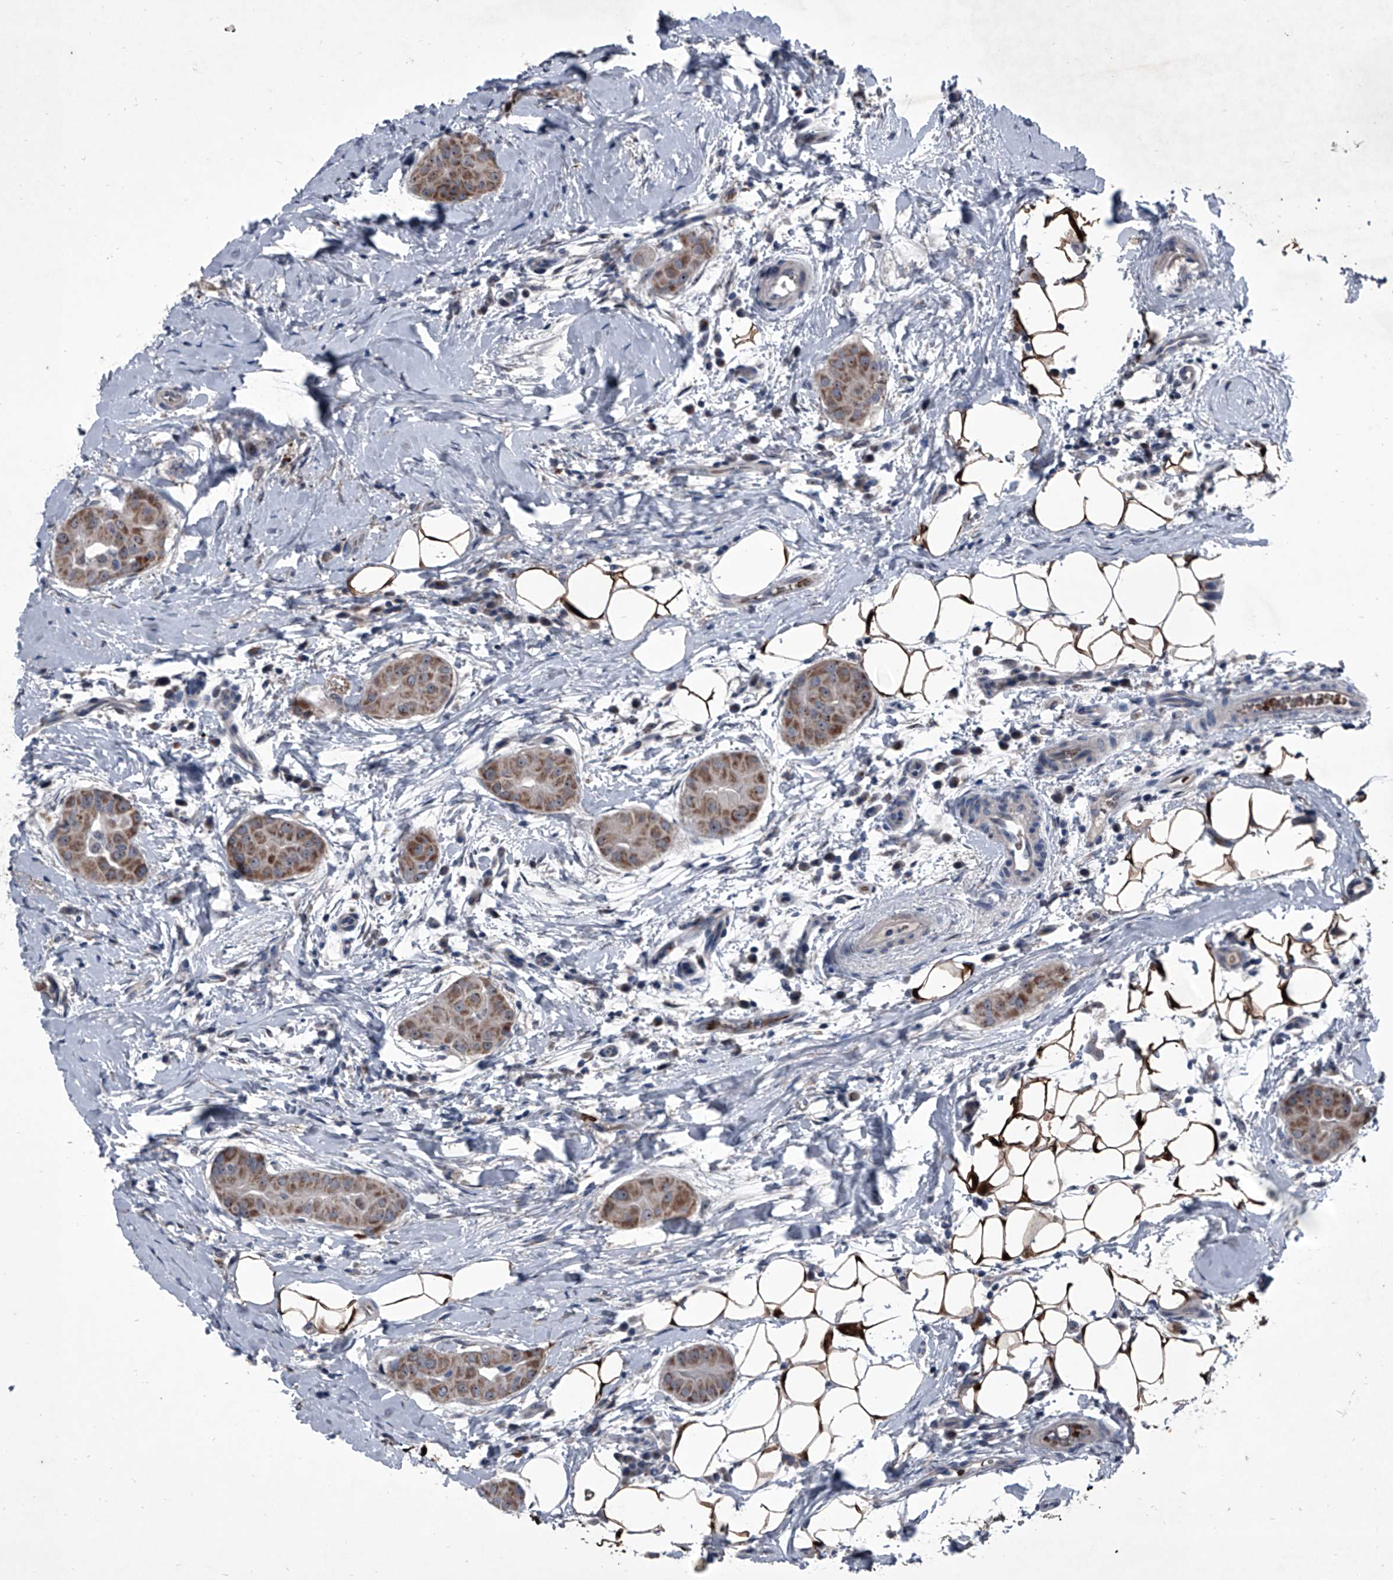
{"staining": {"intensity": "moderate", "quantity": ">75%", "location": "cytoplasmic/membranous,nuclear"}, "tissue": "thyroid cancer", "cell_type": "Tumor cells", "image_type": "cancer", "snomed": [{"axis": "morphology", "description": "Papillary adenocarcinoma, NOS"}, {"axis": "topography", "description": "Thyroid gland"}], "caption": "This image demonstrates papillary adenocarcinoma (thyroid) stained with immunohistochemistry to label a protein in brown. The cytoplasmic/membranous and nuclear of tumor cells show moderate positivity for the protein. Nuclei are counter-stained blue.", "gene": "CEP85L", "patient": {"sex": "male", "age": 33}}